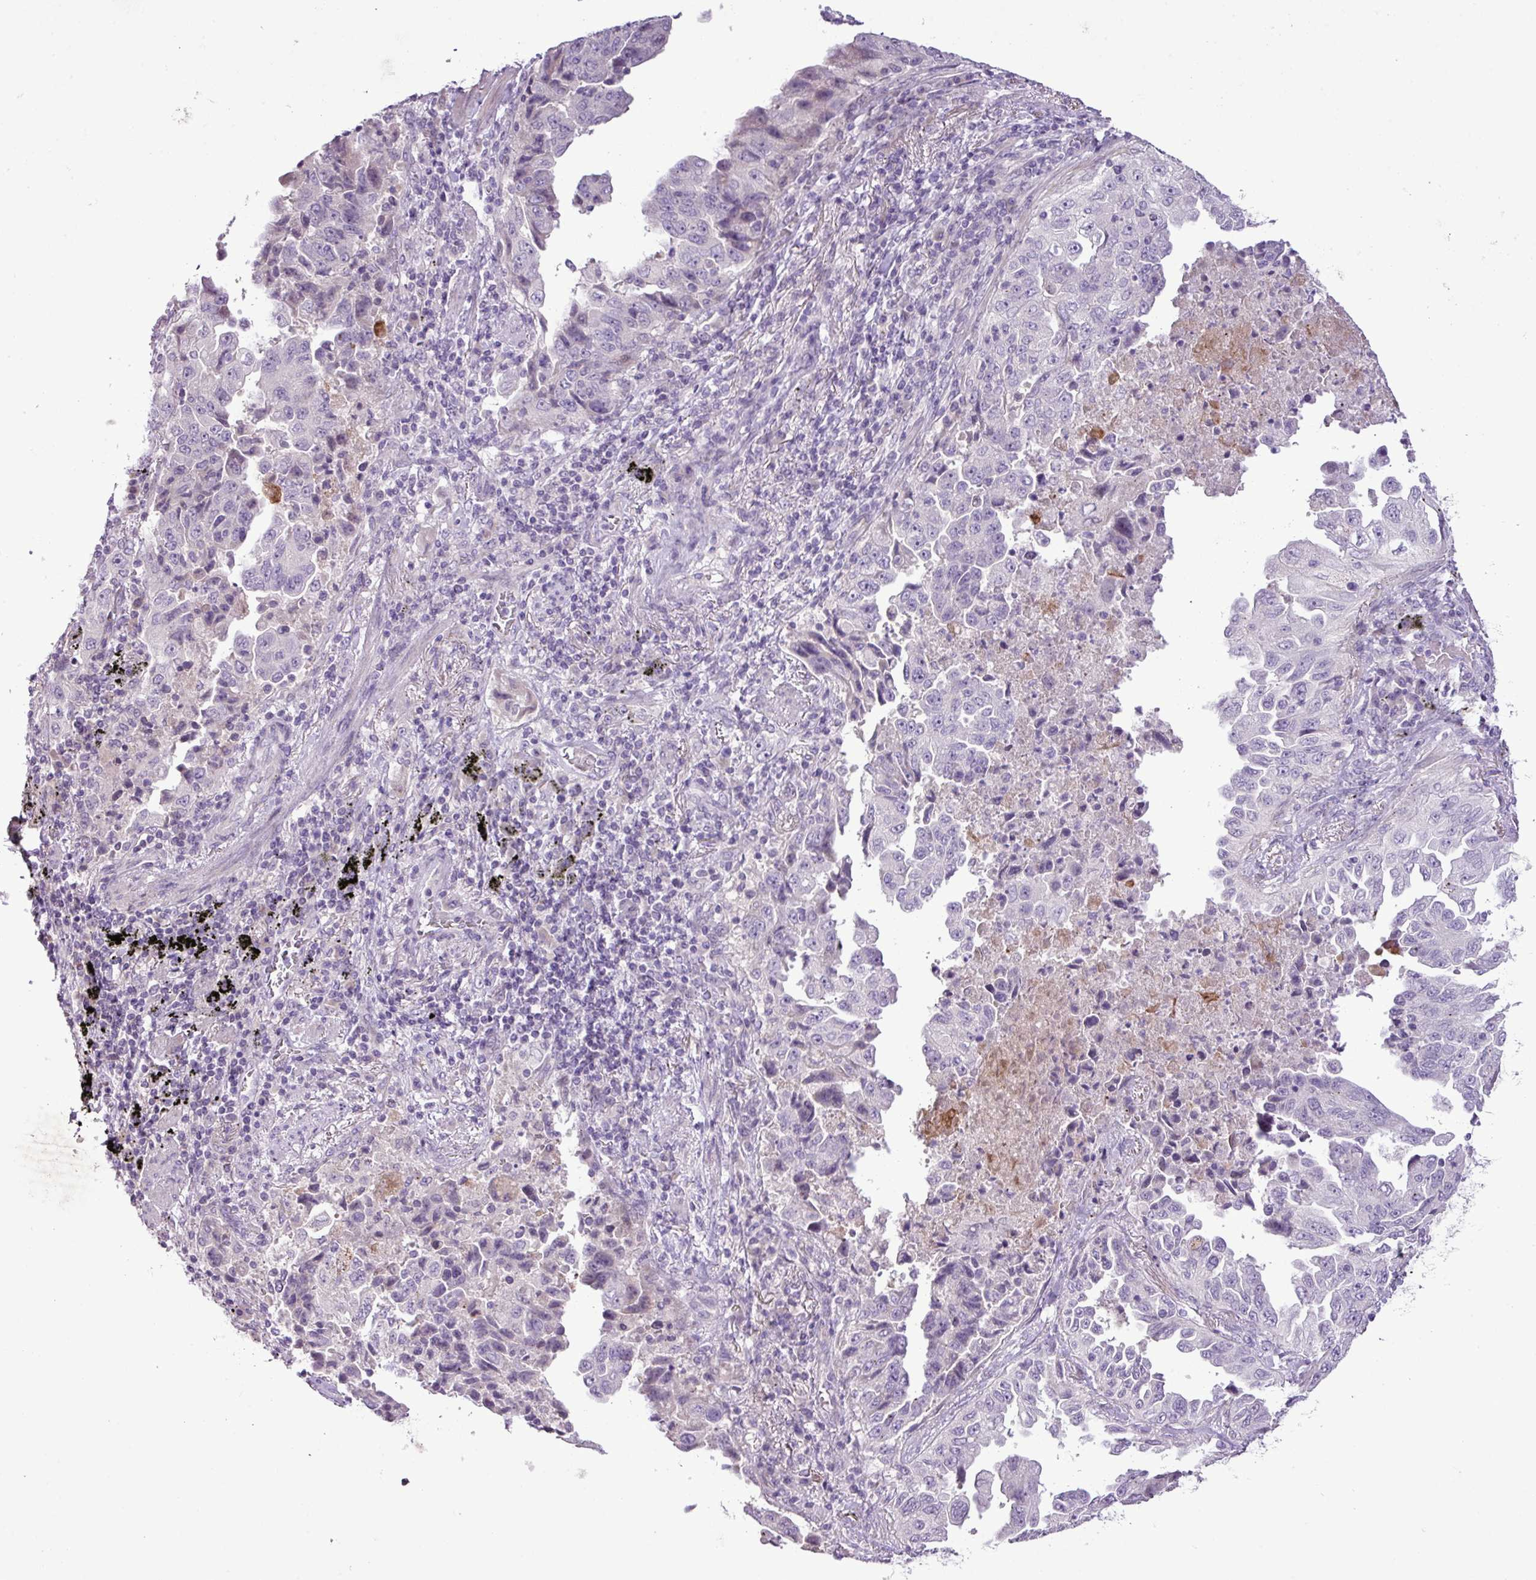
{"staining": {"intensity": "negative", "quantity": "none", "location": "none"}, "tissue": "lung cancer", "cell_type": "Tumor cells", "image_type": "cancer", "snomed": [{"axis": "morphology", "description": "Adenocarcinoma, NOS"}, {"axis": "topography", "description": "Lung"}], "caption": "The immunohistochemistry (IHC) photomicrograph has no significant staining in tumor cells of adenocarcinoma (lung) tissue. (DAB immunohistochemistry (IHC) with hematoxylin counter stain).", "gene": "DNAJB13", "patient": {"sex": "female", "age": 51}}